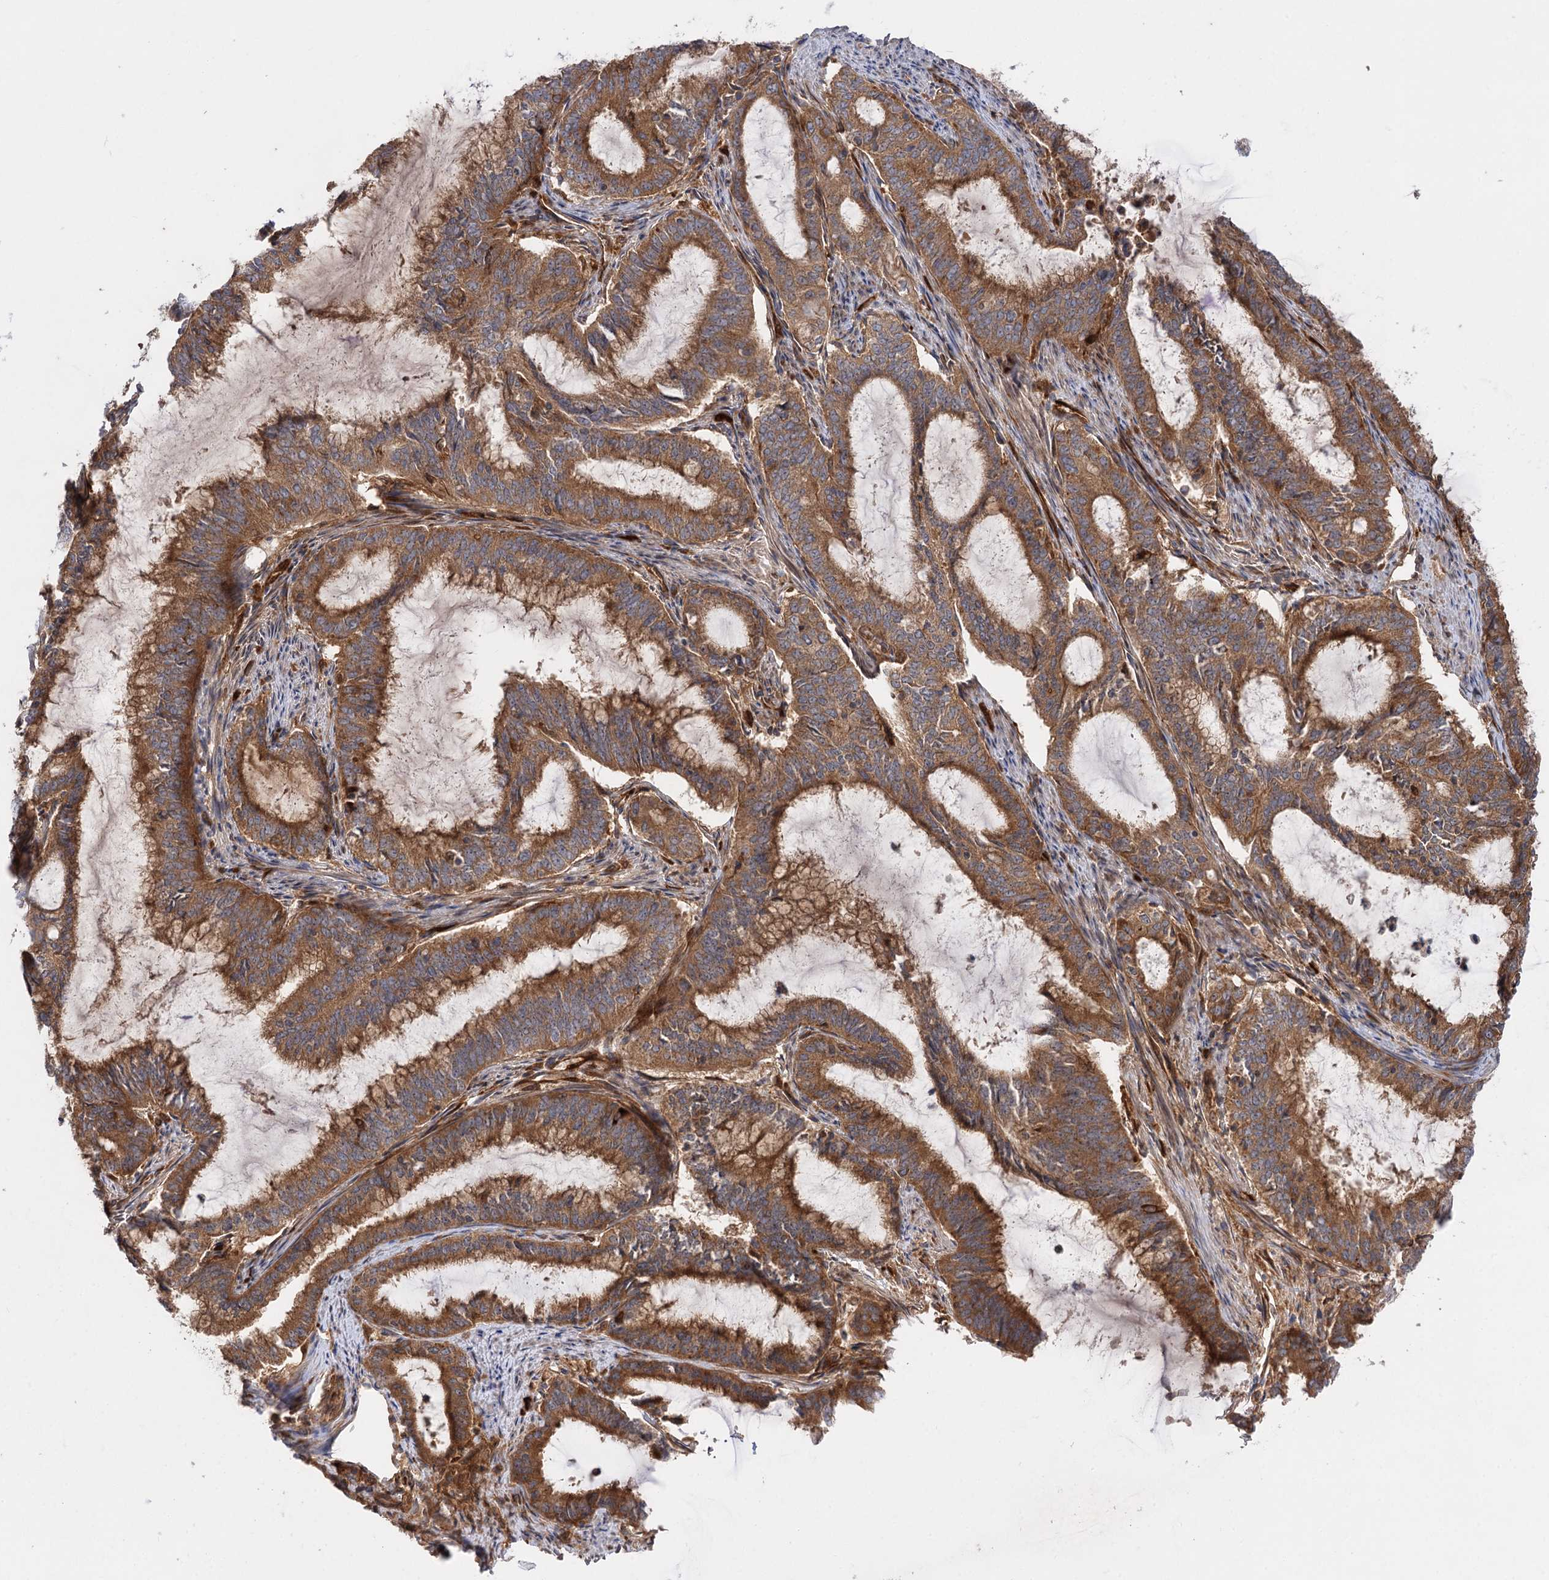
{"staining": {"intensity": "moderate", "quantity": ">75%", "location": "cytoplasmic/membranous"}, "tissue": "endometrial cancer", "cell_type": "Tumor cells", "image_type": "cancer", "snomed": [{"axis": "morphology", "description": "Adenocarcinoma, NOS"}, {"axis": "topography", "description": "Endometrium"}], "caption": "Immunohistochemical staining of human endometrial cancer (adenocarcinoma) displays medium levels of moderate cytoplasmic/membranous protein positivity in approximately >75% of tumor cells.", "gene": "PATL1", "patient": {"sex": "female", "age": 51}}